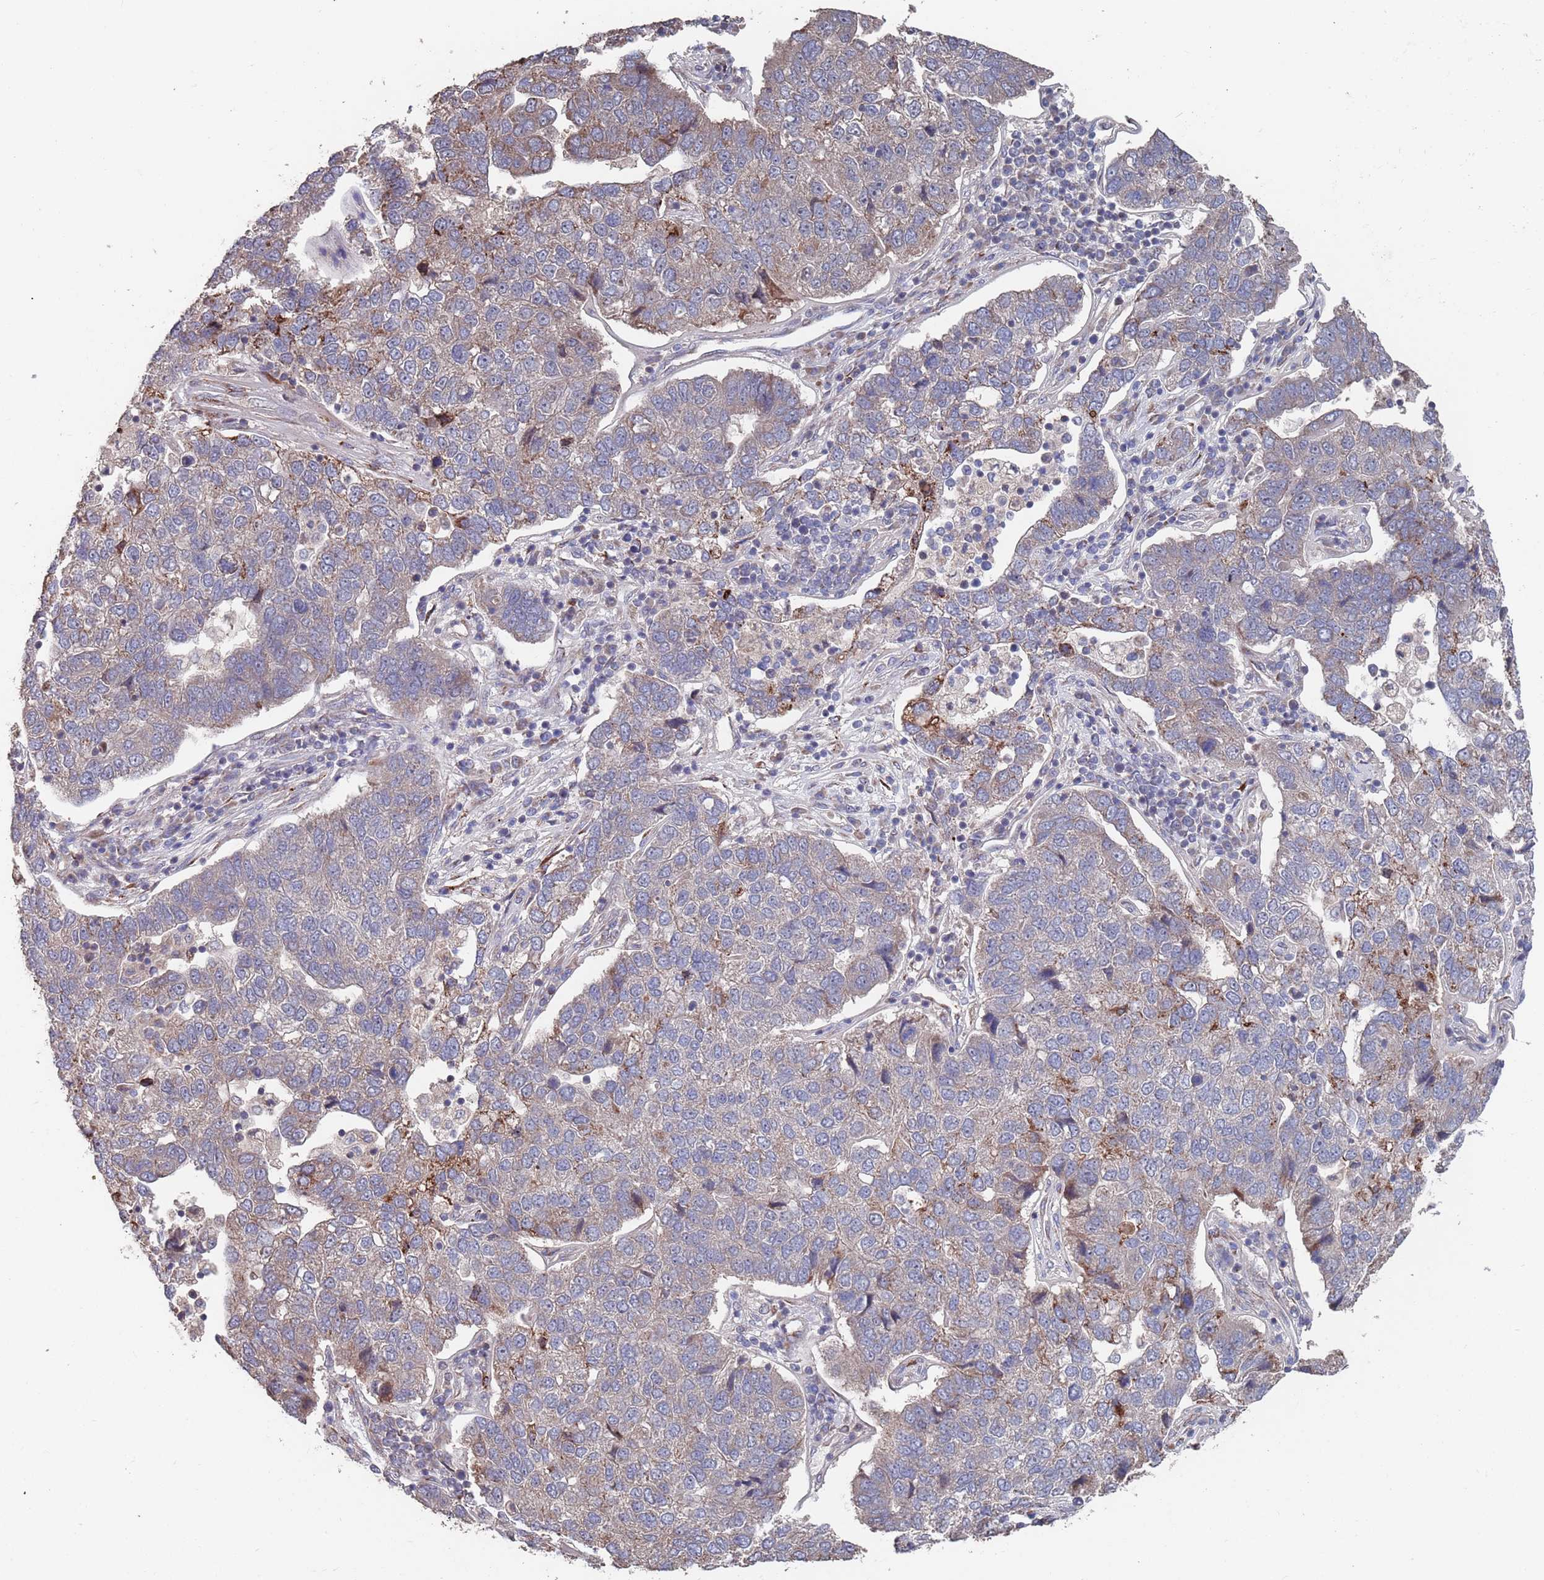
{"staining": {"intensity": "strong", "quantity": "<25%", "location": "cytoplasmic/membranous"}, "tissue": "pancreatic cancer", "cell_type": "Tumor cells", "image_type": "cancer", "snomed": [{"axis": "morphology", "description": "Adenocarcinoma, NOS"}, {"axis": "topography", "description": "Pancreas"}], "caption": "The histopathology image demonstrates staining of pancreatic adenocarcinoma, revealing strong cytoplasmic/membranous protein staining (brown color) within tumor cells. Ihc stains the protein in brown and the nuclei are stained blue.", "gene": "UNC45A", "patient": {"sex": "female", "age": 61}}